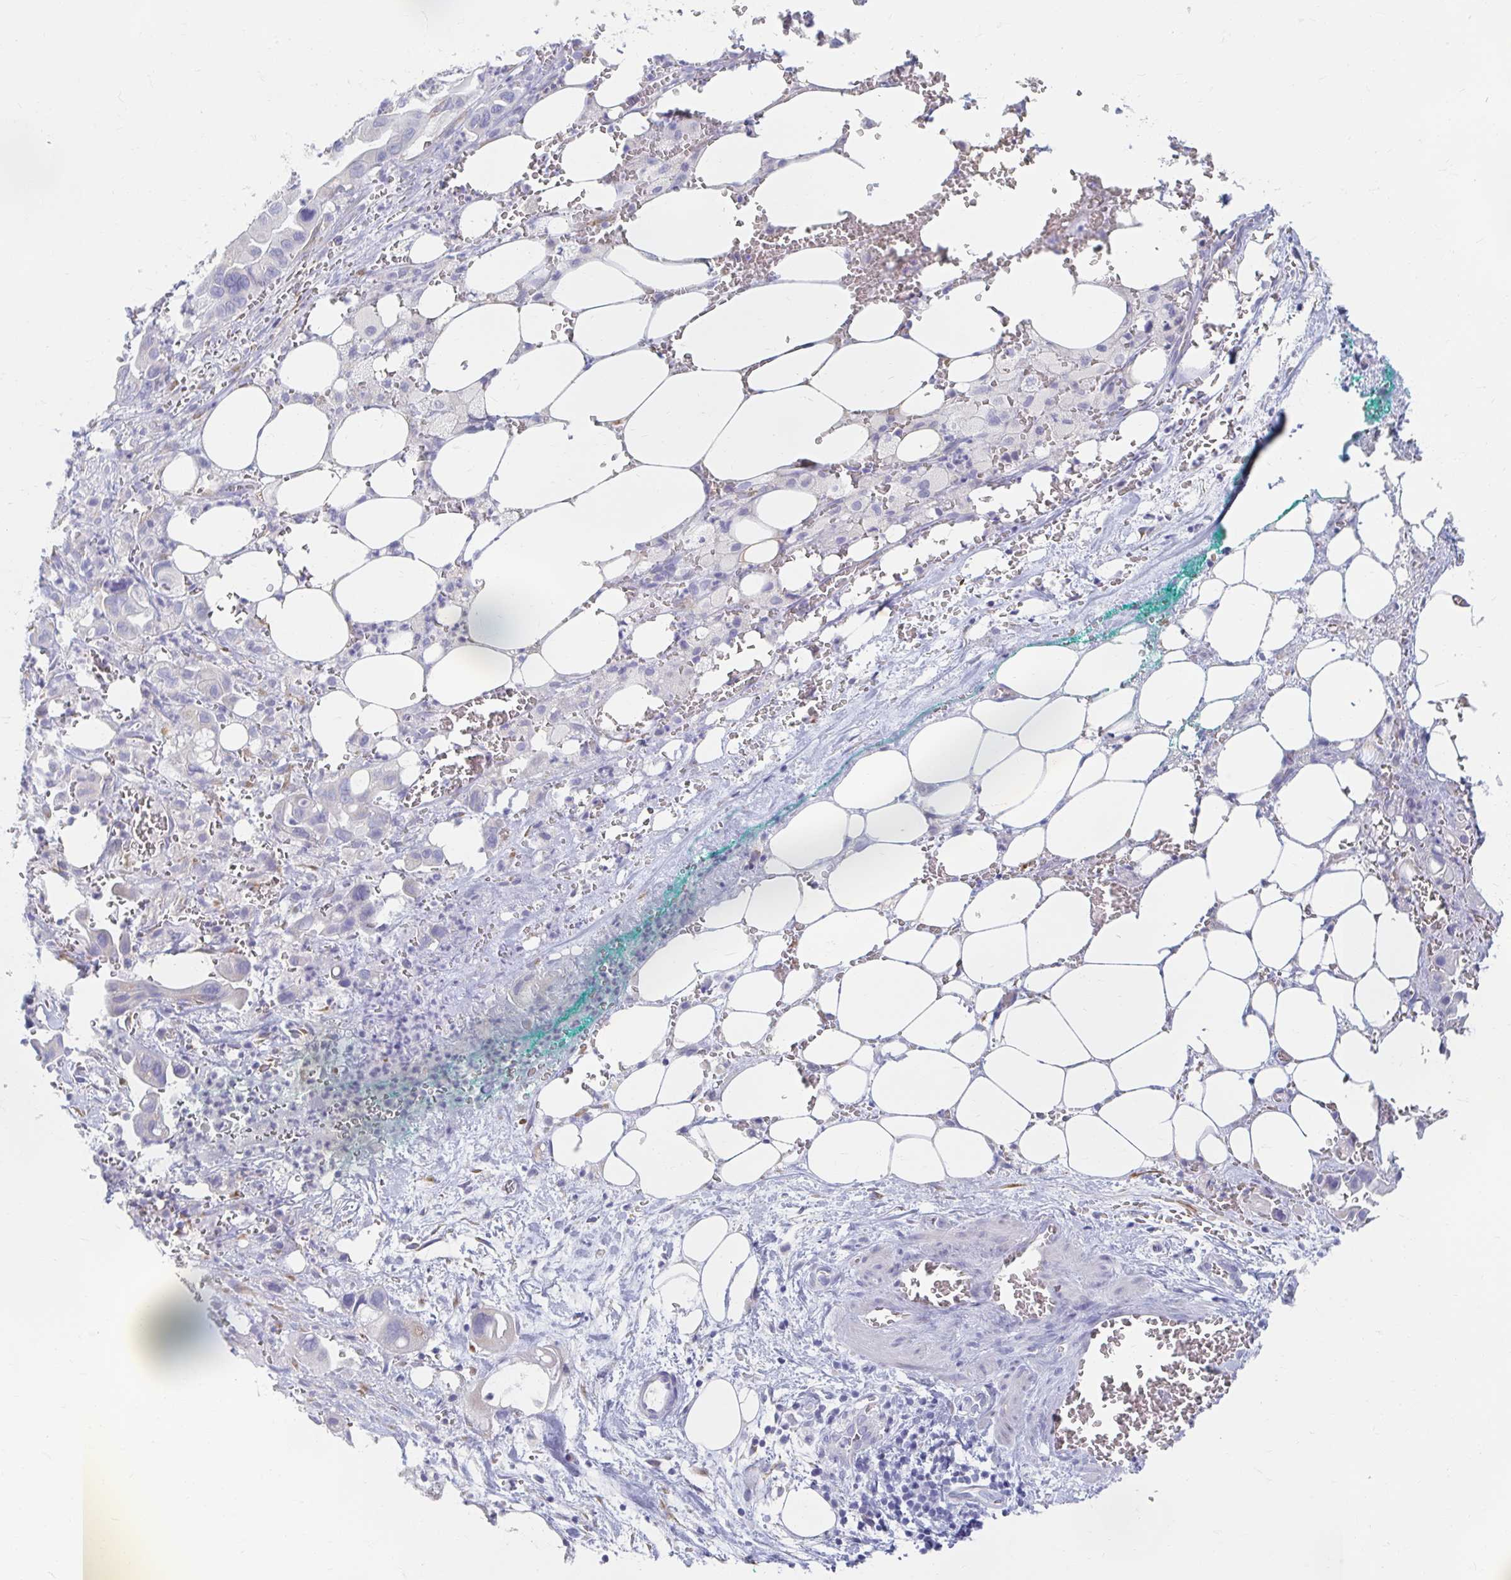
{"staining": {"intensity": "negative", "quantity": "none", "location": "none"}, "tissue": "pancreatic cancer", "cell_type": "Tumor cells", "image_type": "cancer", "snomed": [{"axis": "morphology", "description": "Adenocarcinoma, NOS"}, {"axis": "topography", "description": "Pancreas"}], "caption": "Micrograph shows no protein staining in tumor cells of pancreatic cancer tissue. (Immunohistochemistry (ihc), brightfield microscopy, high magnification).", "gene": "MYLK2", "patient": {"sex": "male", "age": 61}}